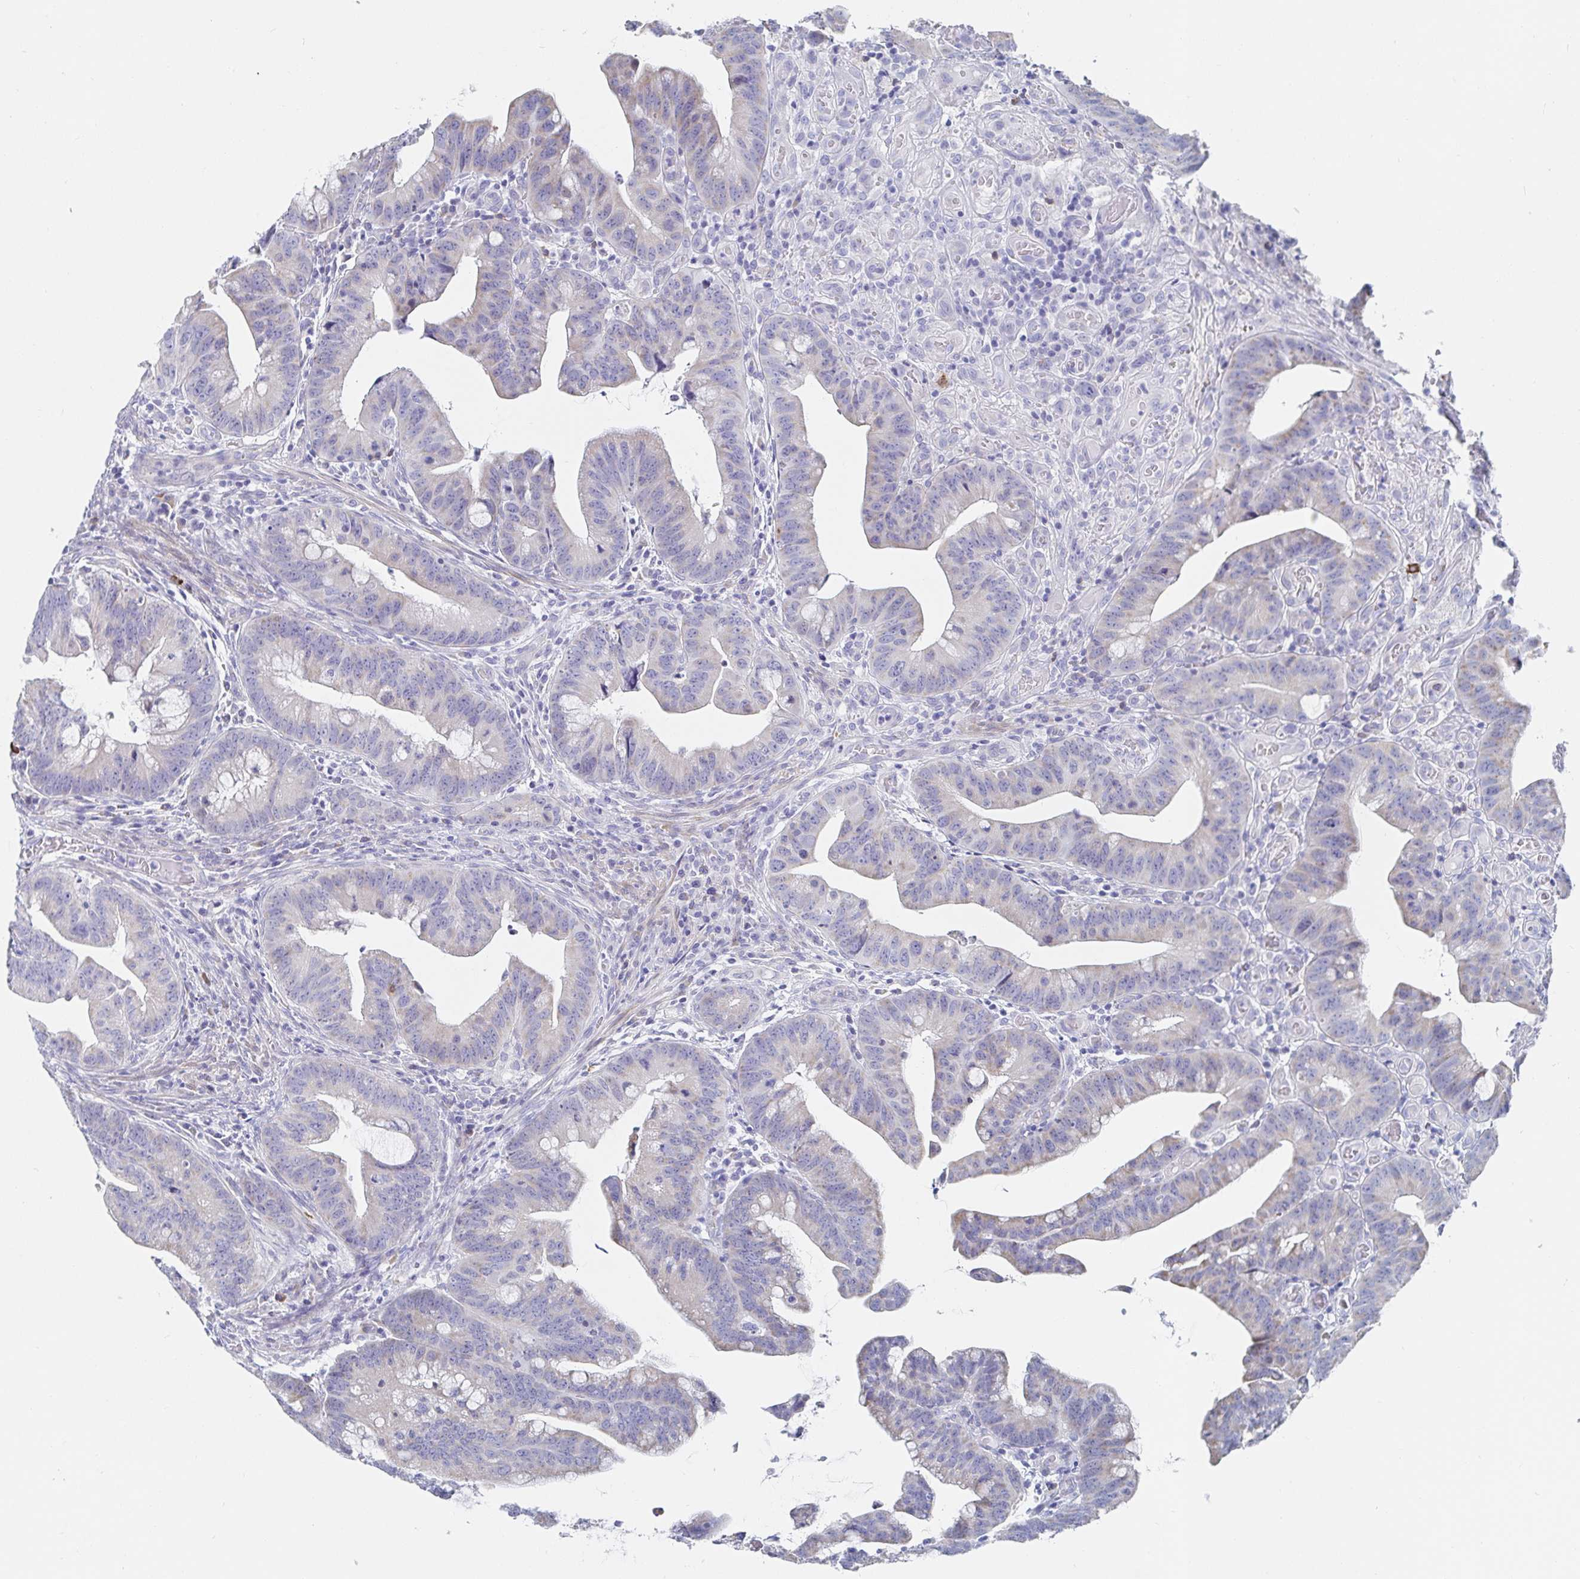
{"staining": {"intensity": "negative", "quantity": "none", "location": "none"}, "tissue": "colorectal cancer", "cell_type": "Tumor cells", "image_type": "cancer", "snomed": [{"axis": "morphology", "description": "Adenocarcinoma, NOS"}, {"axis": "topography", "description": "Colon"}], "caption": "Micrograph shows no protein expression in tumor cells of colorectal cancer tissue.", "gene": "PACSIN1", "patient": {"sex": "male", "age": 62}}